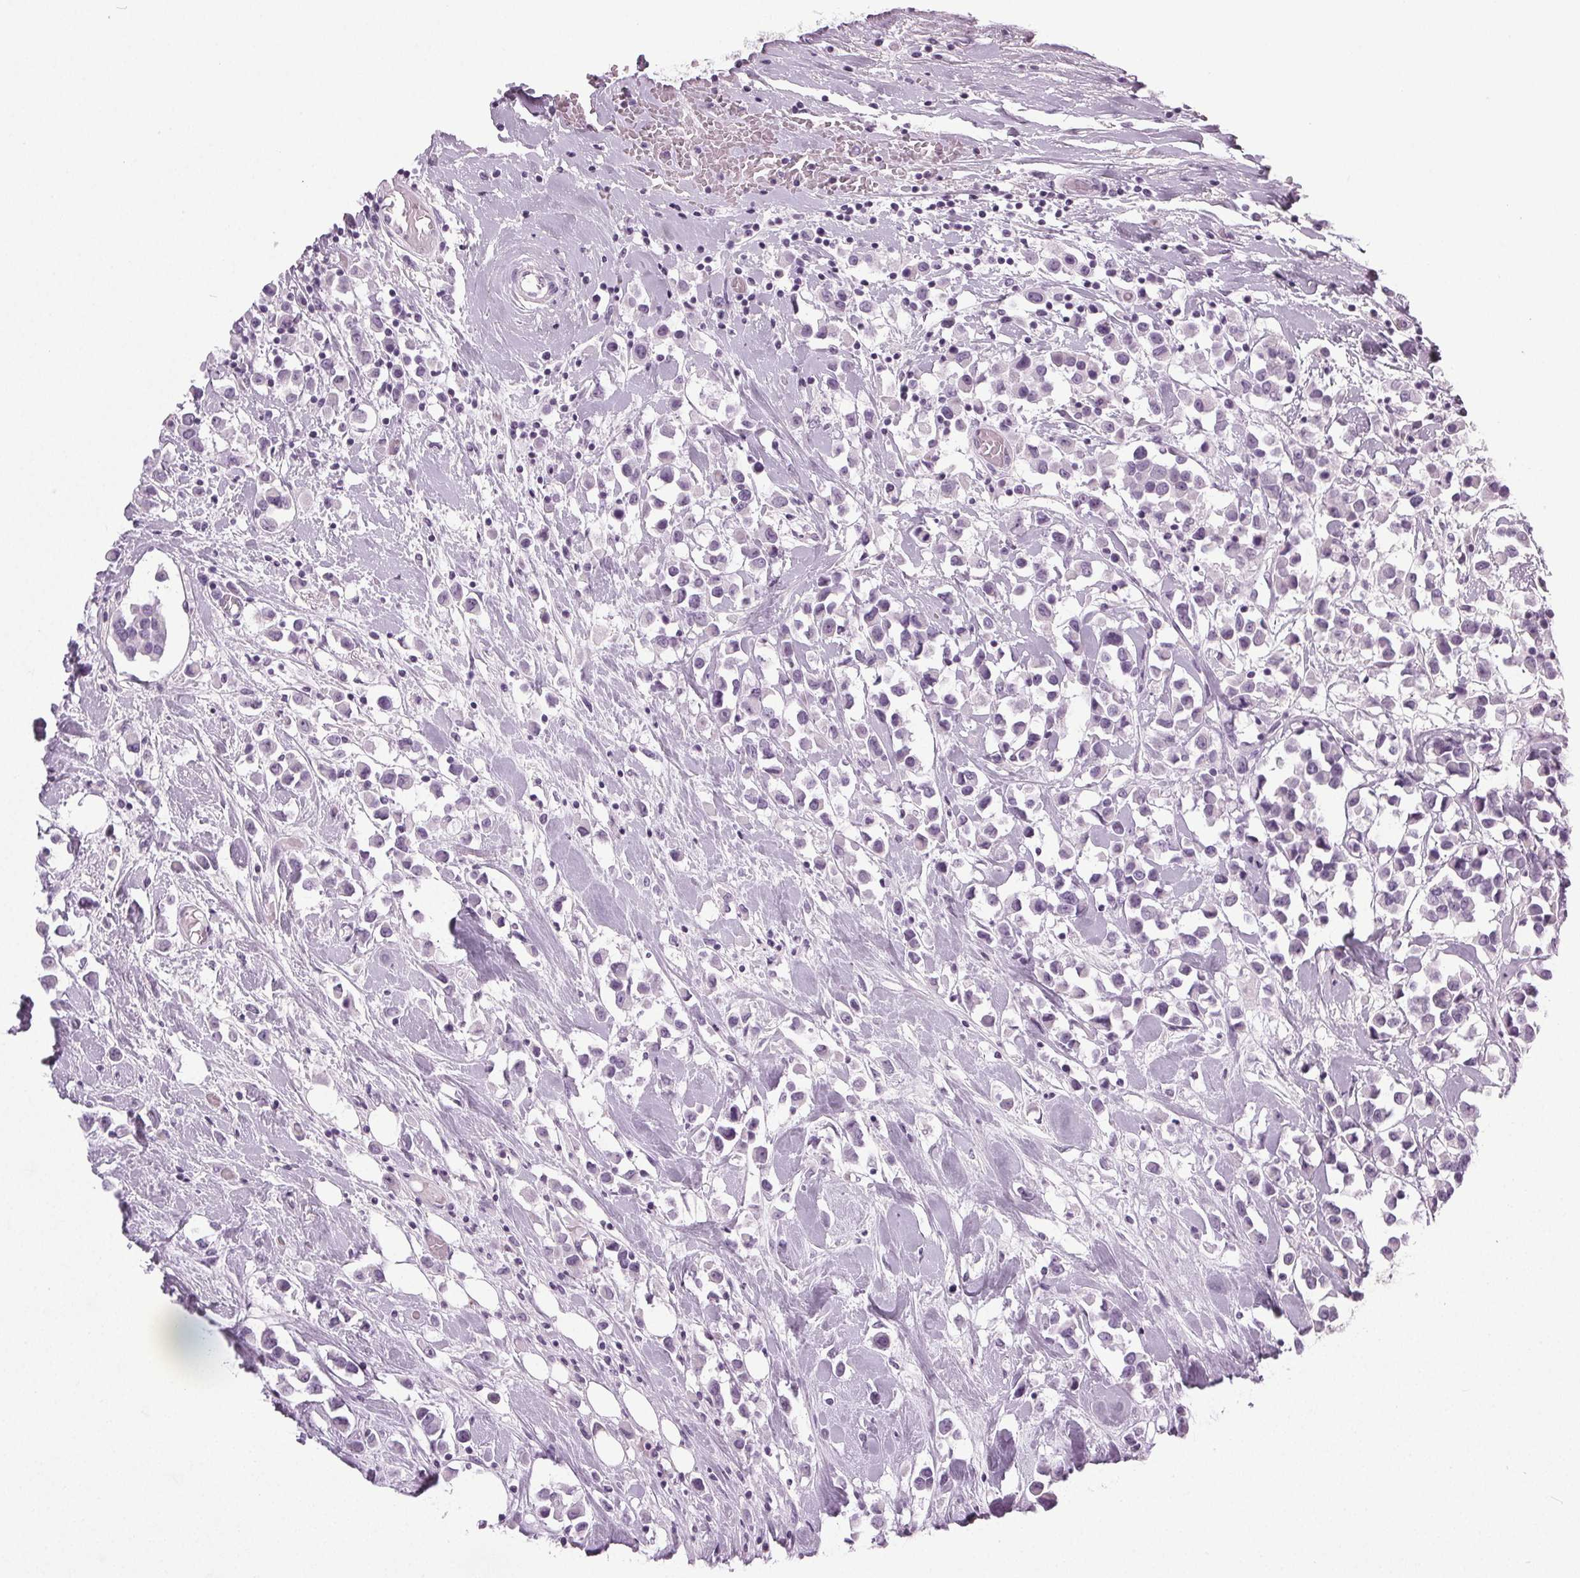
{"staining": {"intensity": "negative", "quantity": "none", "location": "none"}, "tissue": "breast cancer", "cell_type": "Tumor cells", "image_type": "cancer", "snomed": [{"axis": "morphology", "description": "Duct carcinoma"}, {"axis": "topography", "description": "Breast"}], "caption": "High magnification brightfield microscopy of breast cancer (infiltrating ductal carcinoma) stained with DAB (brown) and counterstained with hematoxylin (blue): tumor cells show no significant expression. (Immunohistochemistry (ihc), brightfield microscopy, high magnification).", "gene": "IGF2BP1", "patient": {"sex": "female", "age": 61}}